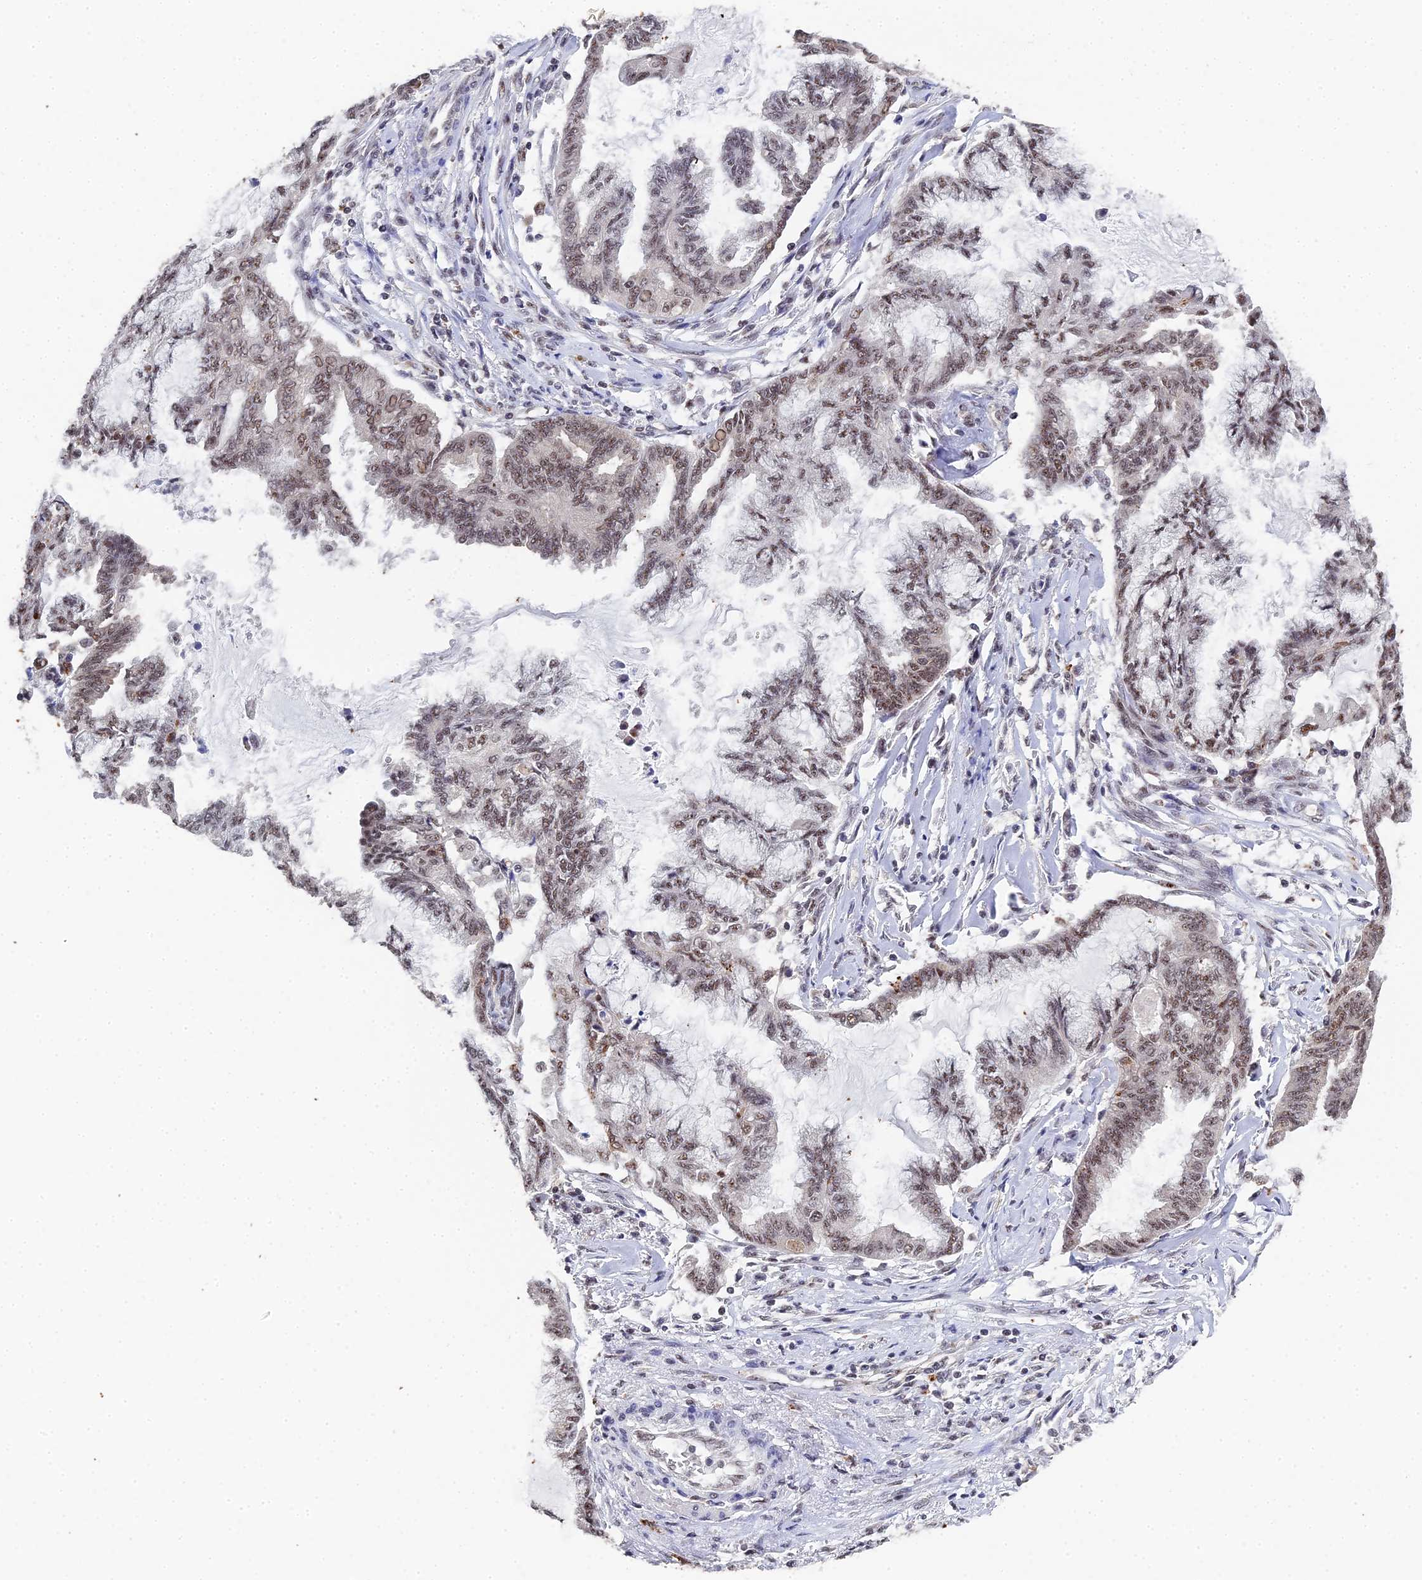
{"staining": {"intensity": "weak", "quantity": ">75%", "location": "nuclear"}, "tissue": "endometrial cancer", "cell_type": "Tumor cells", "image_type": "cancer", "snomed": [{"axis": "morphology", "description": "Adenocarcinoma, NOS"}, {"axis": "topography", "description": "Endometrium"}], "caption": "Adenocarcinoma (endometrial) stained with DAB (3,3'-diaminobenzidine) IHC demonstrates low levels of weak nuclear positivity in approximately >75% of tumor cells.", "gene": "MAGOHB", "patient": {"sex": "female", "age": 86}}